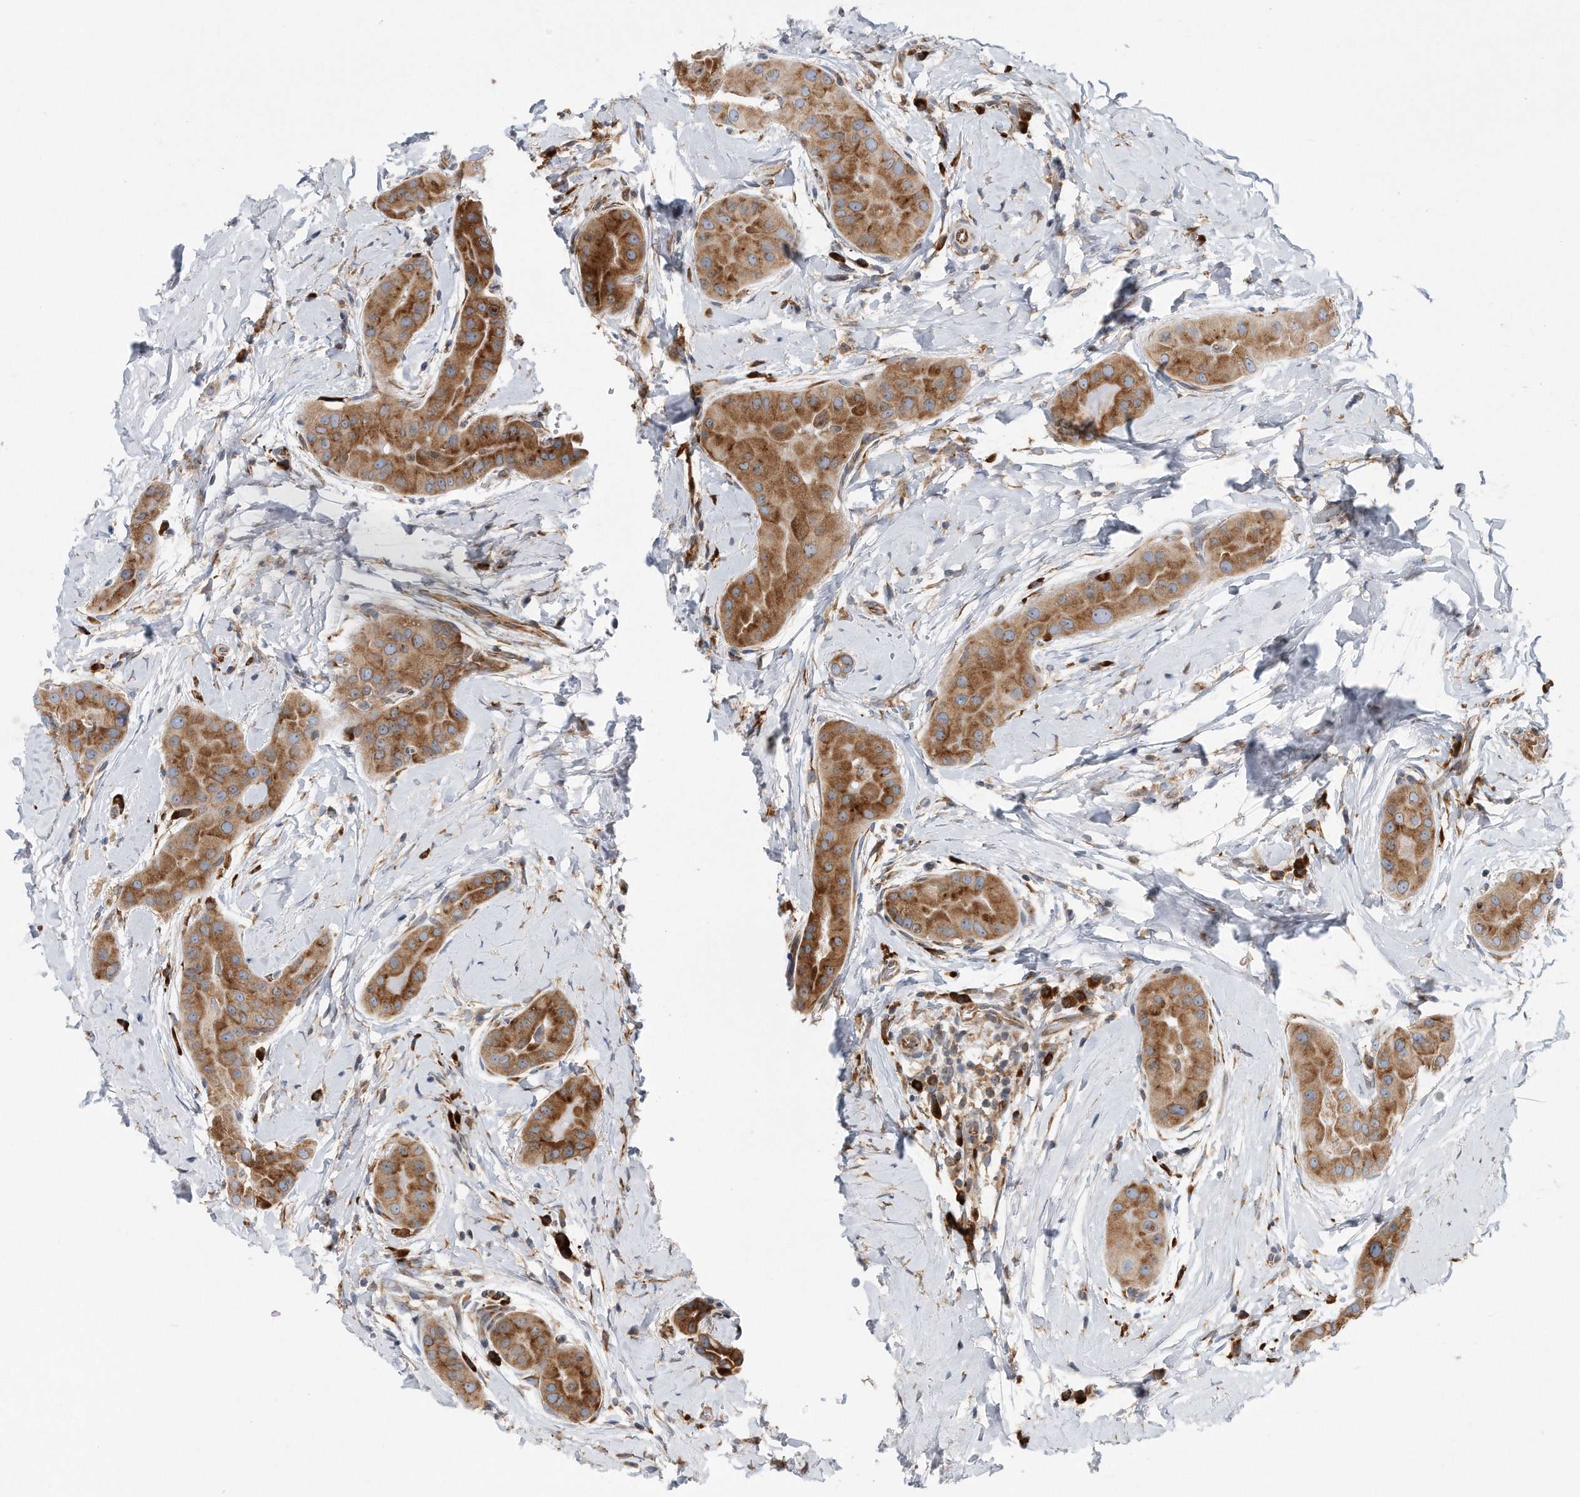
{"staining": {"intensity": "moderate", "quantity": ">75%", "location": "cytoplasmic/membranous"}, "tissue": "thyroid cancer", "cell_type": "Tumor cells", "image_type": "cancer", "snomed": [{"axis": "morphology", "description": "Papillary adenocarcinoma, NOS"}, {"axis": "topography", "description": "Thyroid gland"}], "caption": "DAB (3,3'-diaminobenzidine) immunohistochemical staining of human papillary adenocarcinoma (thyroid) shows moderate cytoplasmic/membranous protein expression in about >75% of tumor cells.", "gene": "RPL26L1", "patient": {"sex": "male", "age": 33}}